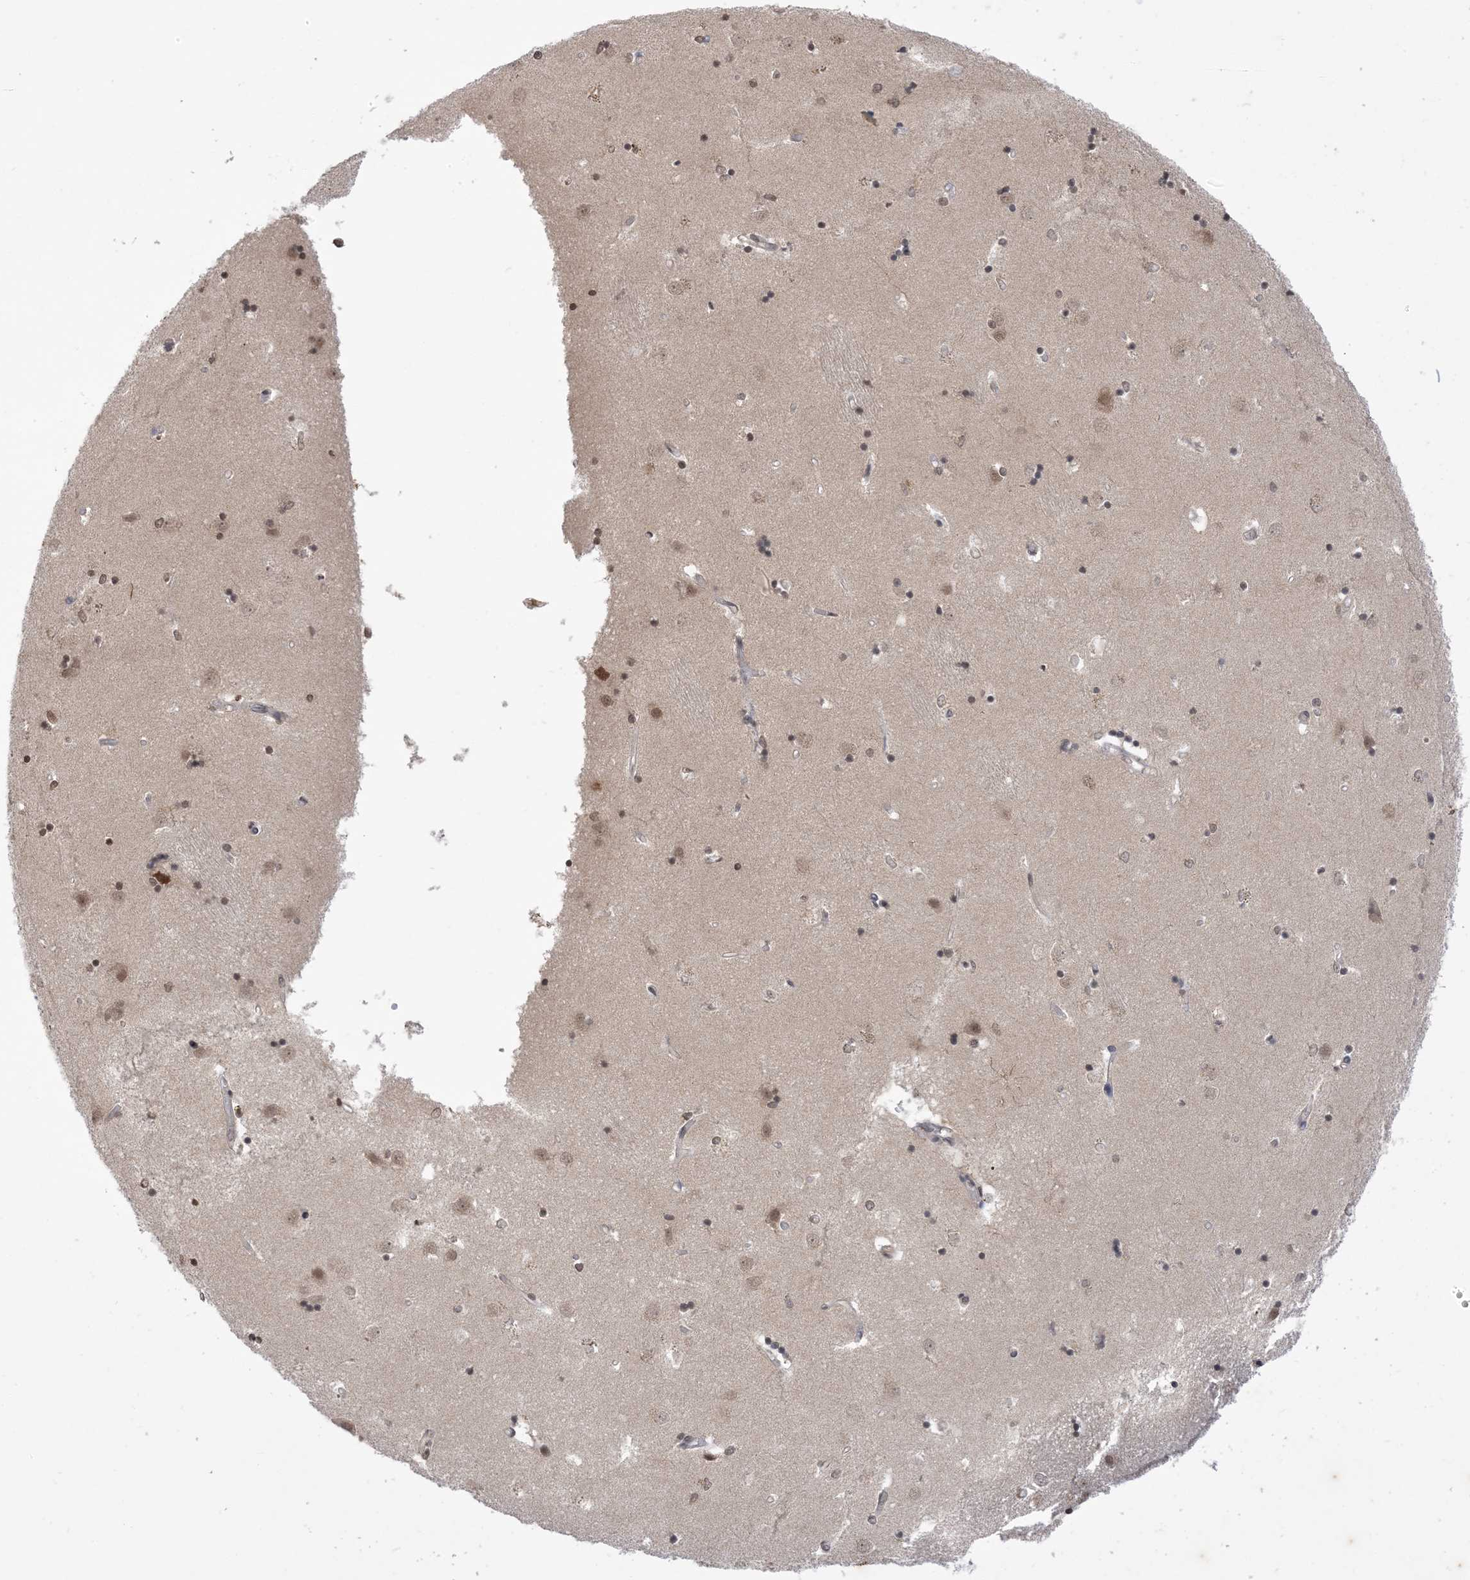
{"staining": {"intensity": "moderate", "quantity": "<25%", "location": "nuclear"}, "tissue": "caudate", "cell_type": "Glial cells", "image_type": "normal", "snomed": [{"axis": "morphology", "description": "Normal tissue, NOS"}, {"axis": "topography", "description": "Lateral ventricle wall"}], "caption": "IHC of normal caudate shows low levels of moderate nuclear expression in about <25% of glial cells. (DAB (3,3'-diaminobenzidine) = brown stain, brightfield microscopy at high magnification).", "gene": "RANBP9", "patient": {"sex": "male", "age": 45}}